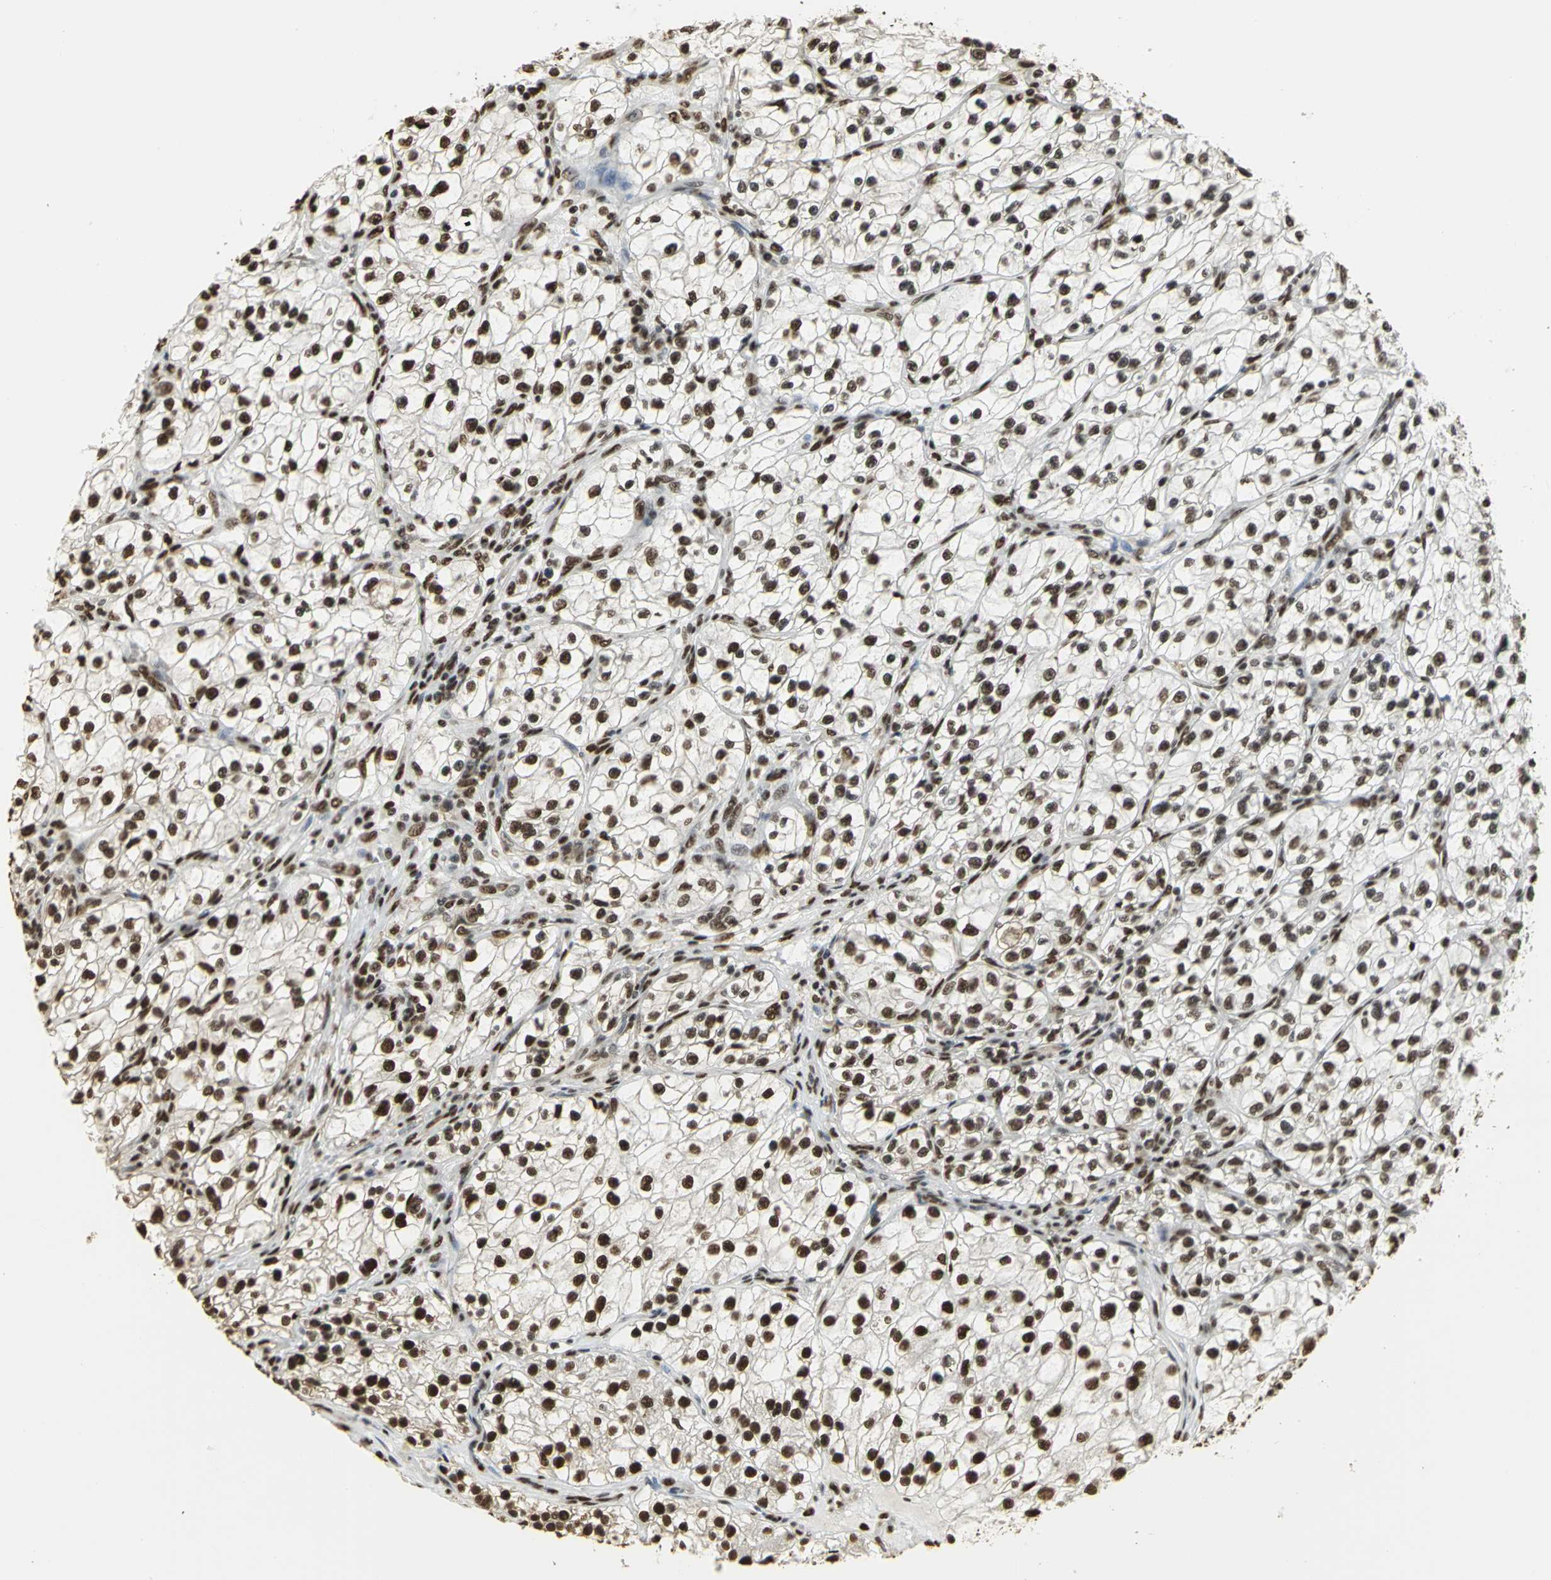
{"staining": {"intensity": "strong", "quantity": ">75%", "location": "nuclear"}, "tissue": "renal cancer", "cell_type": "Tumor cells", "image_type": "cancer", "snomed": [{"axis": "morphology", "description": "Adenocarcinoma, NOS"}, {"axis": "topography", "description": "Kidney"}], "caption": "Immunohistochemical staining of human renal cancer exhibits high levels of strong nuclear positivity in approximately >75% of tumor cells. The staining is performed using DAB (3,3'-diaminobenzidine) brown chromogen to label protein expression. The nuclei are counter-stained blue using hematoxylin.", "gene": "SET", "patient": {"sex": "female", "age": 57}}